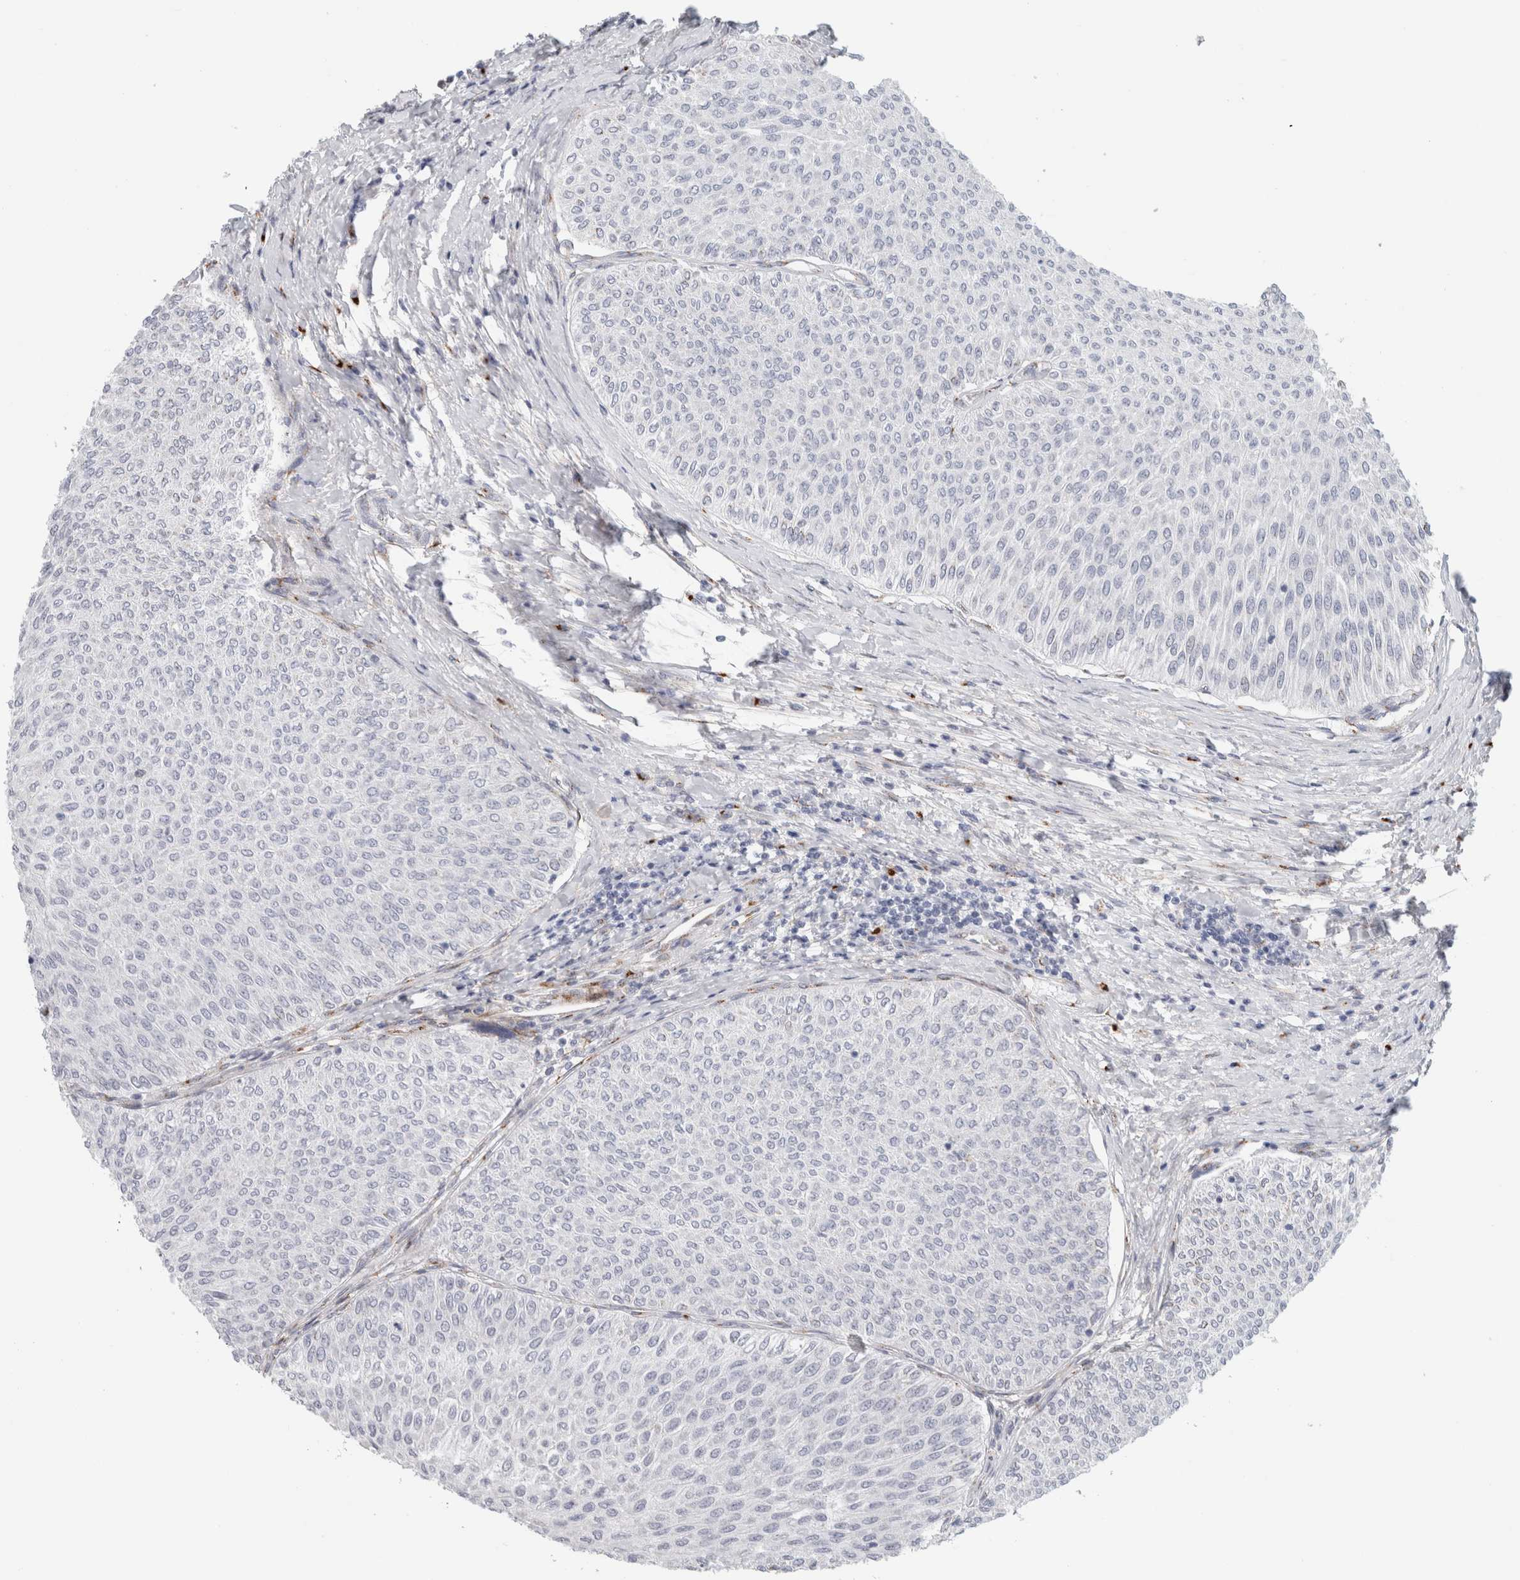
{"staining": {"intensity": "weak", "quantity": "<25%", "location": "cytoplasmic/membranous"}, "tissue": "urothelial cancer", "cell_type": "Tumor cells", "image_type": "cancer", "snomed": [{"axis": "morphology", "description": "Urothelial carcinoma, Low grade"}, {"axis": "topography", "description": "Urinary bladder"}], "caption": "This micrograph is of urothelial cancer stained with IHC to label a protein in brown with the nuclei are counter-stained blue. There is no staining in tumor cells.", "gene": "MCFD2", "patient": {"sex": "male", "age": 78}}